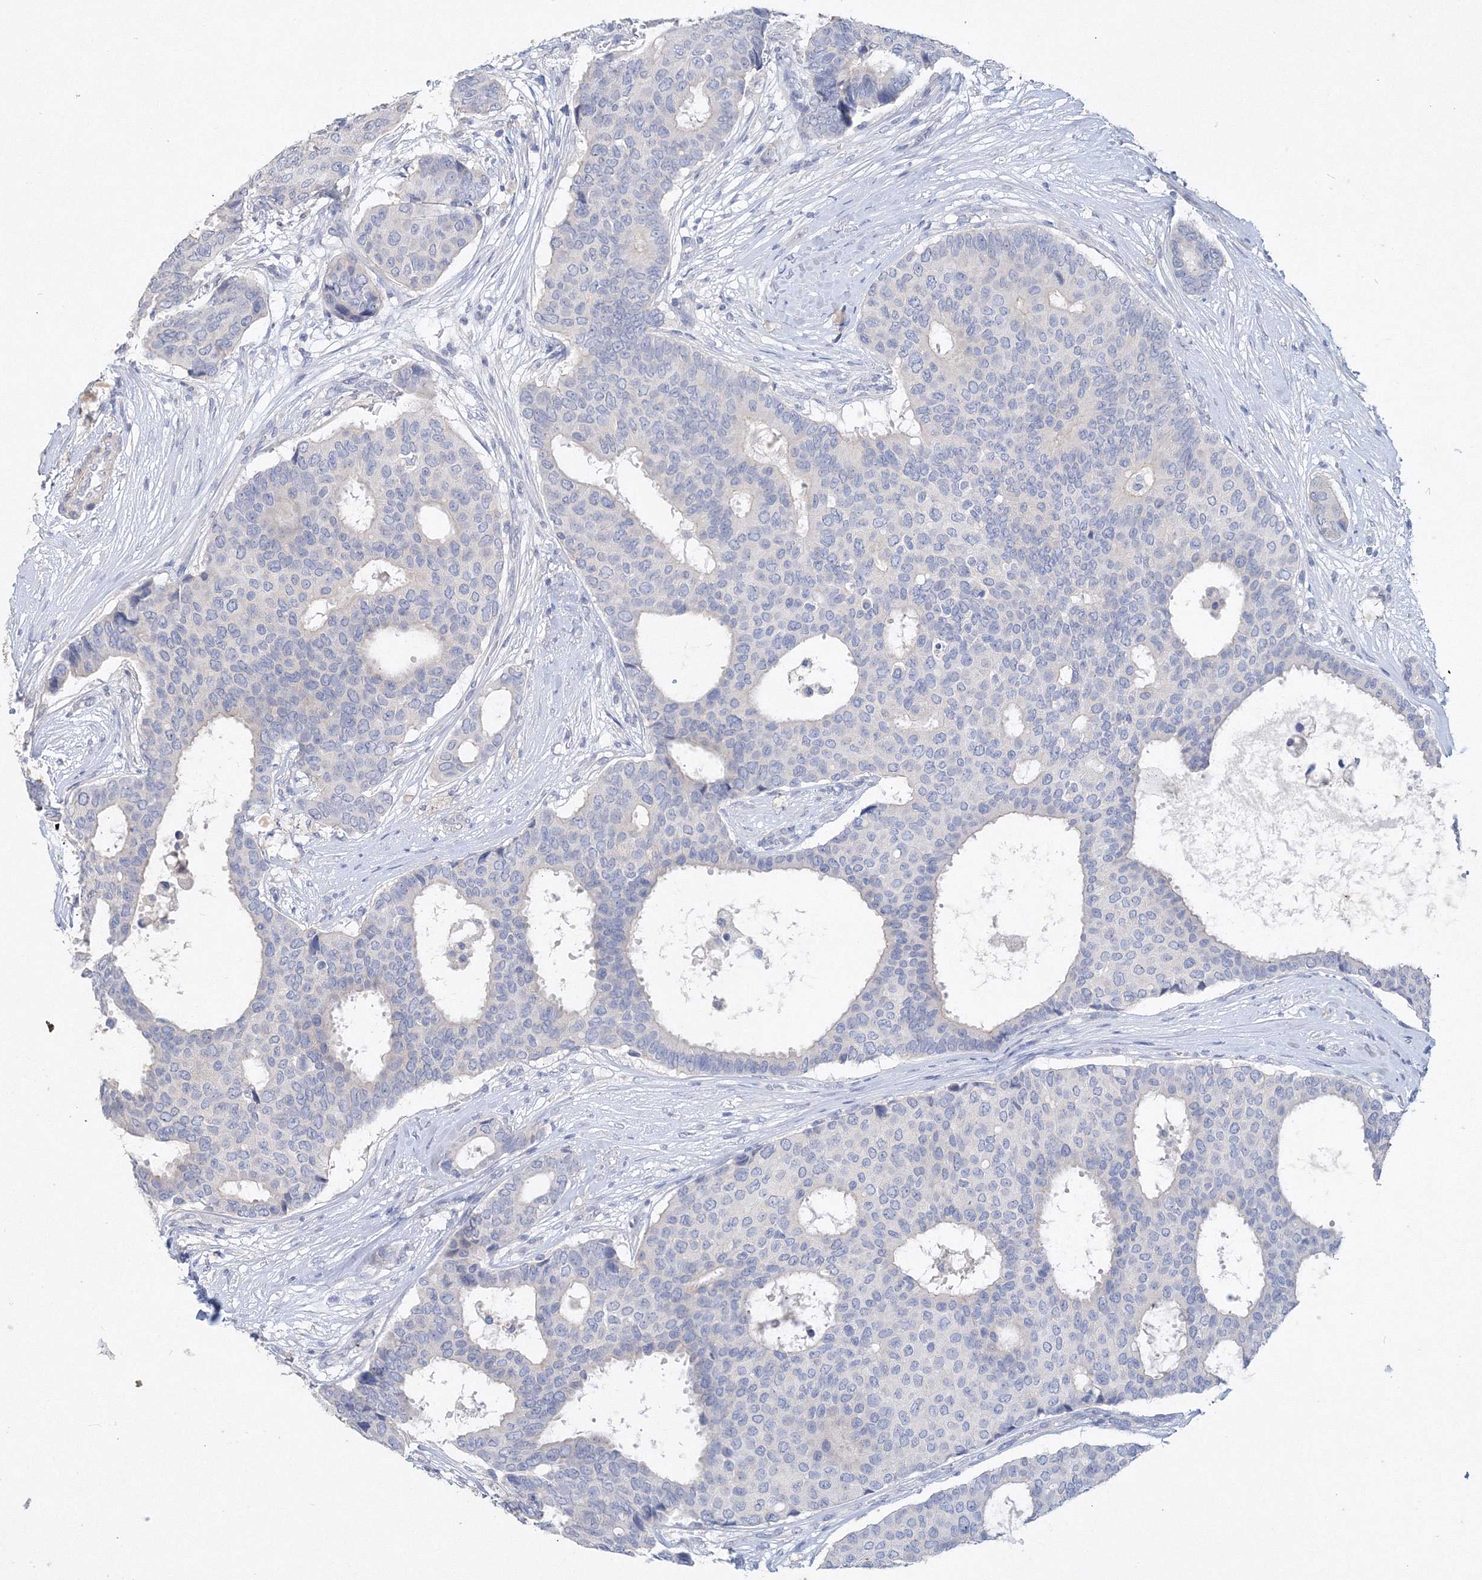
{"staining": {"intensity": "negative", "quantity": "none", "location": "none"}, "tissue": "breast cancer", "cell_type": "Tumor cells", "image_type": "cancer", "snomed": [{"axis": "morphology", "description": "Duct carcinoma"}, {"axis": "topography", "description": "Breast"}], "caption": "Photomicrograph shows no significant protein staining in tumor cells of breast cancer.", "gene": "OSBPL6", "patient": {"sex": "female", "age": 75}}